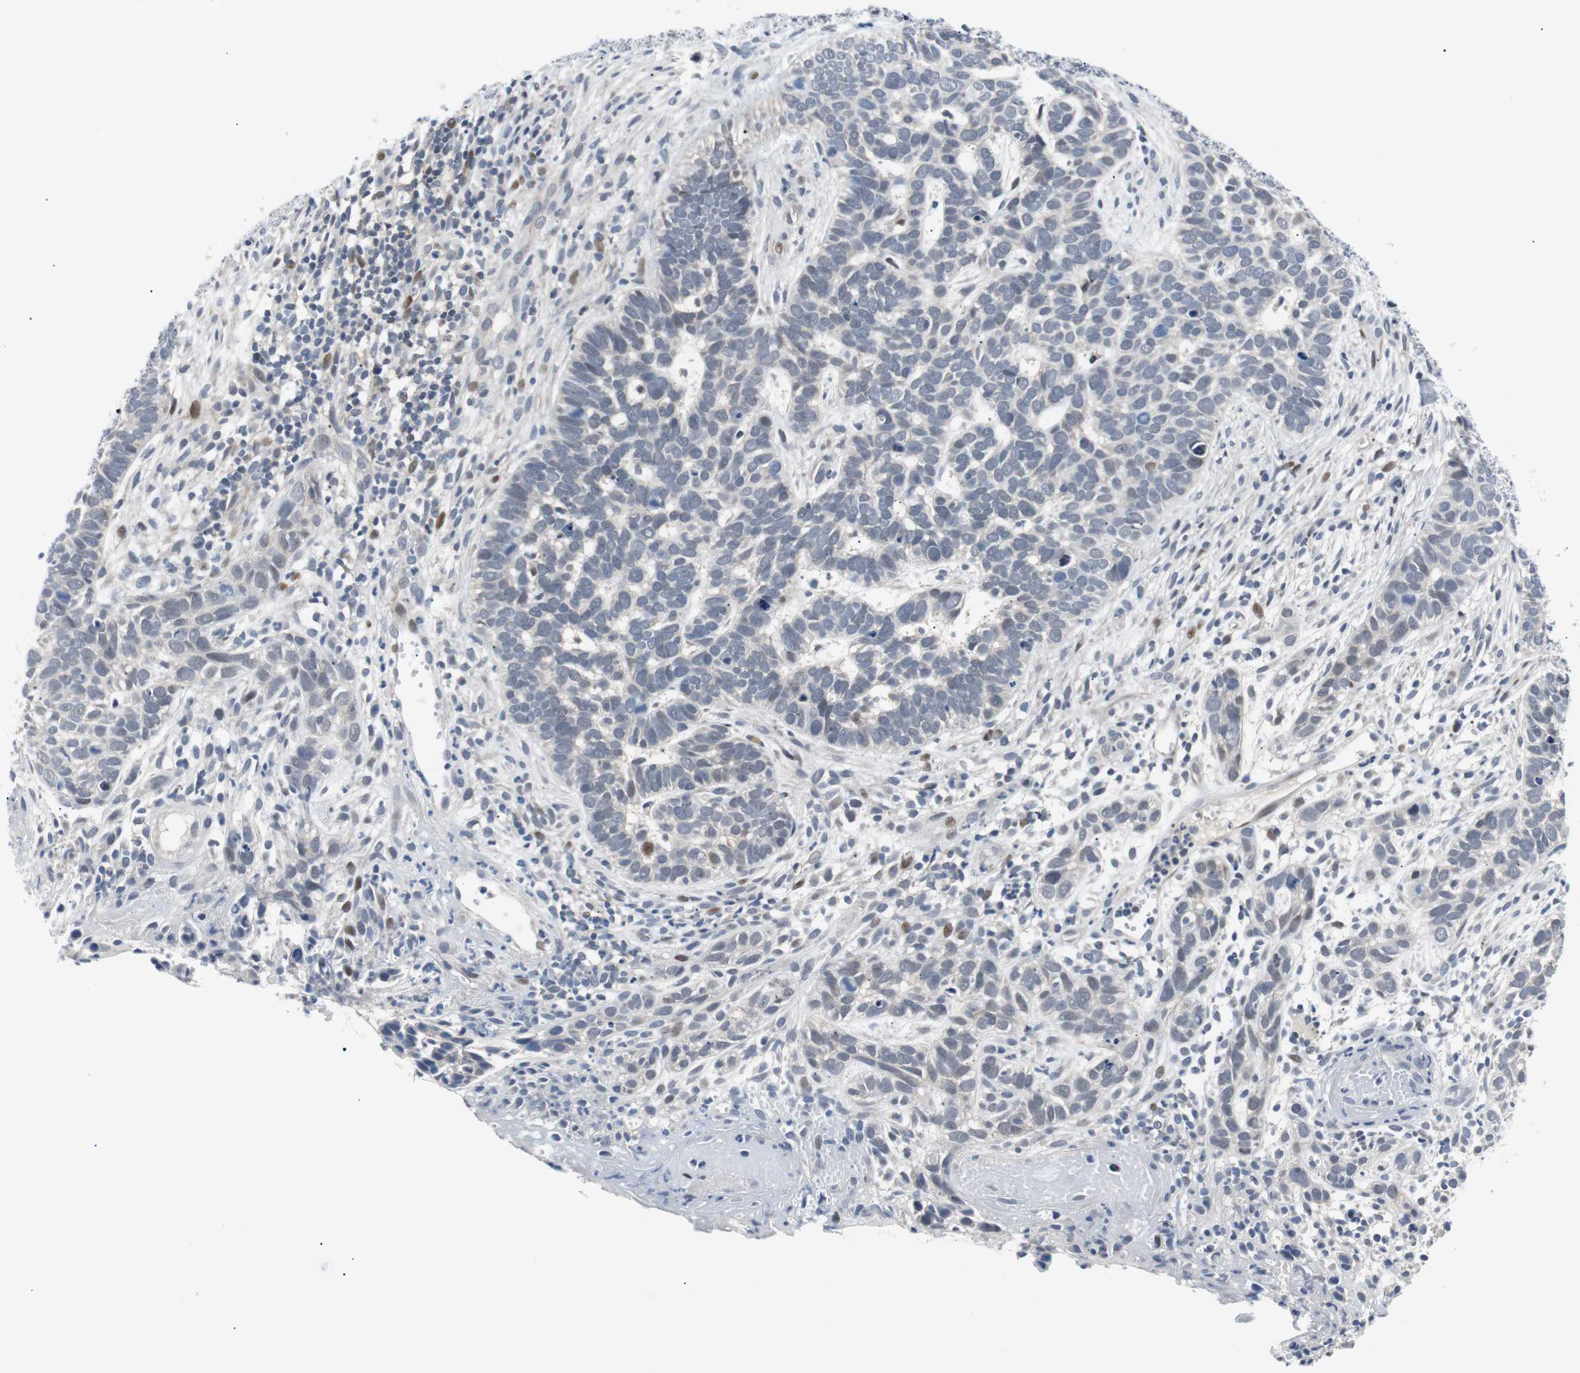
{"staining": {"intensity": "negative", "quantity": "none", "location": "none"}, "tissue": "skin cancer", "cell_type": "Tumor cells", "image_type": "cancer", "snomed": [{"axis": "morphology", "description": "Basal cell carcinoma"}, {"axis": "topography", "description": "Skin"}], "caption": "A micrograph of human basal cell carcinoma (skin) is negative for staining in tumor cells.", "gene": "MAP2K4", "patient": {"sex": "male", "age": 87}}